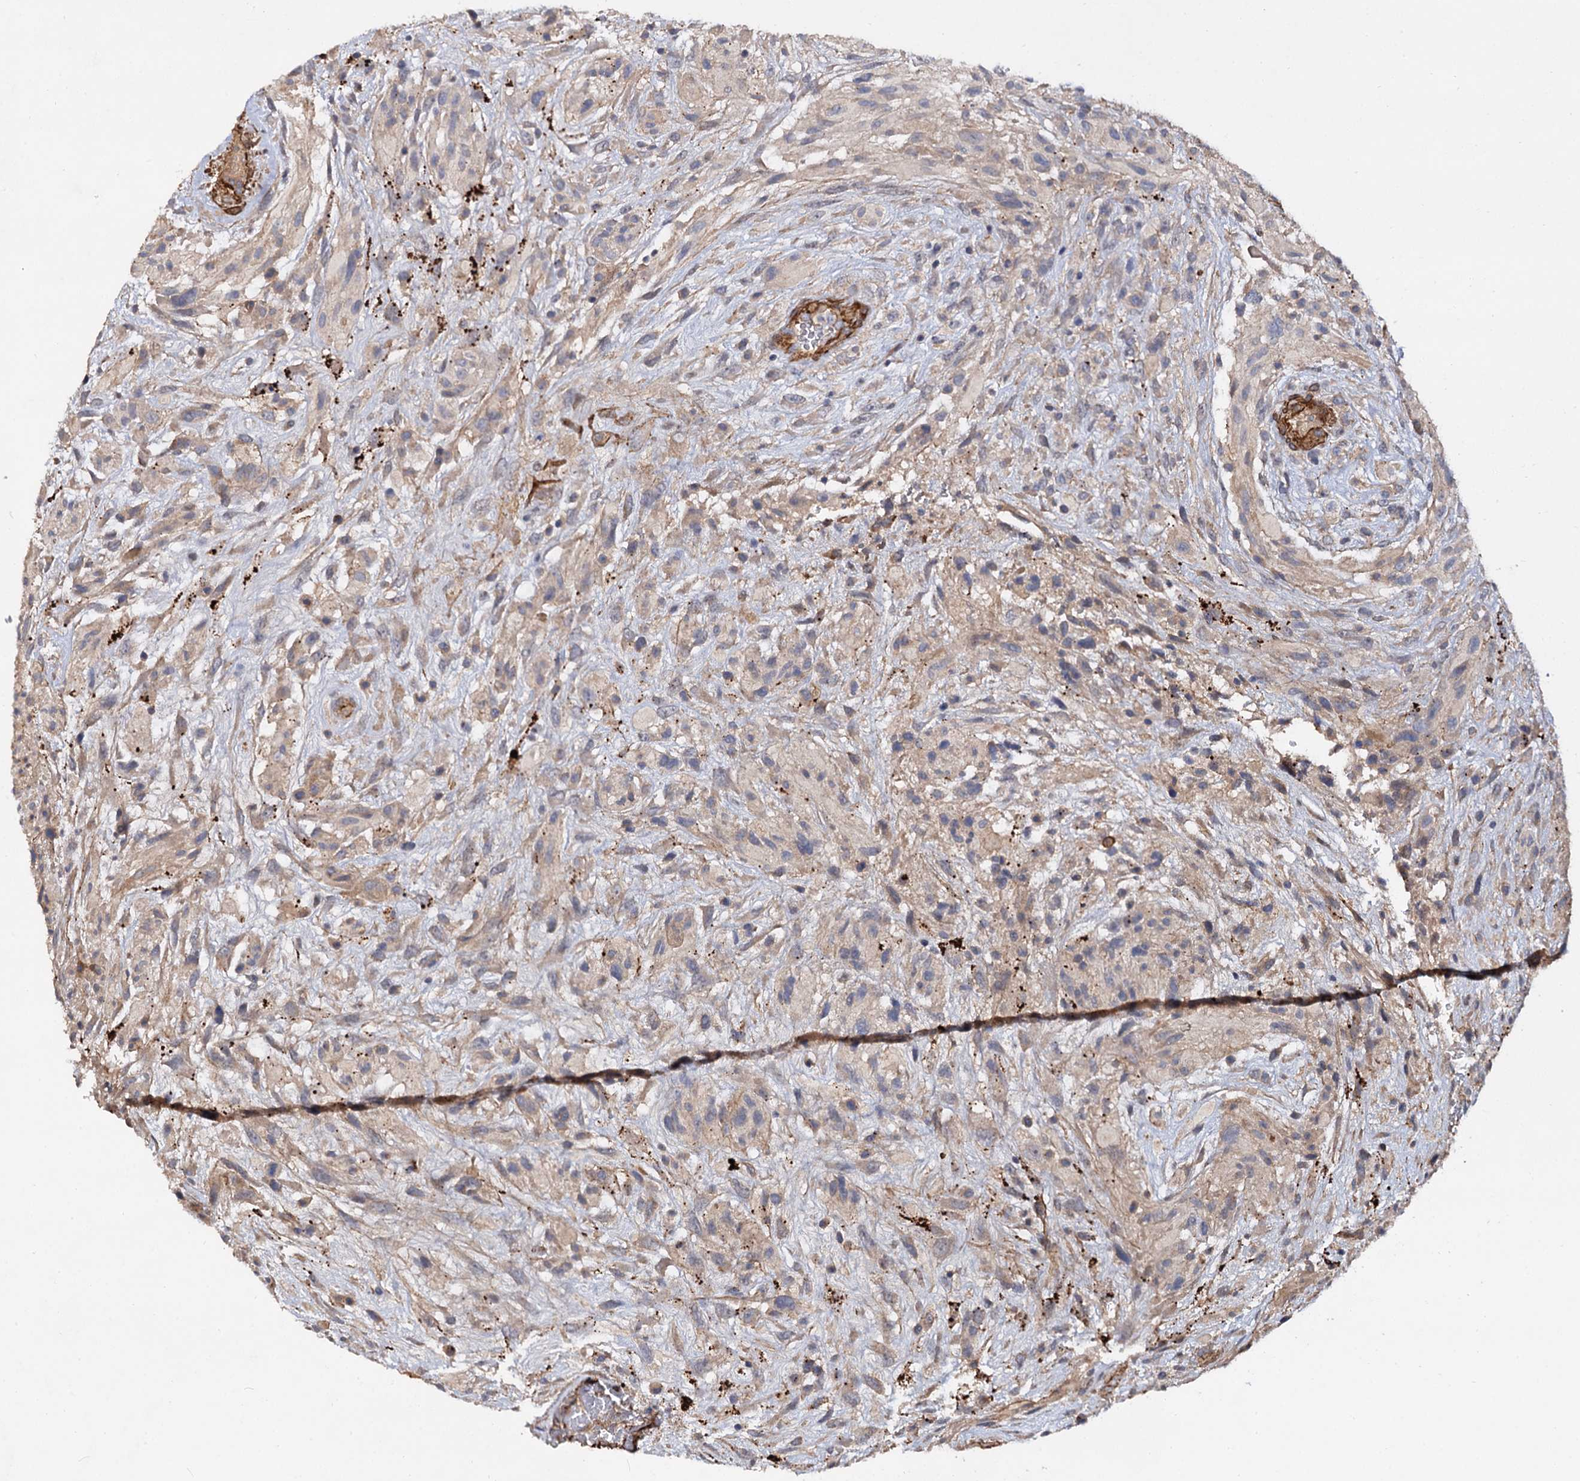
{"staining": {"intensity": "negative", "quantity": "none", "location": "none"}, "tissue": "glioma", "cell_type": "Tumor cells", "image_type": "cancer", "snomed": [{"axis": "morphology", "description": "Glioma, malignant, High grade"}, {"axis": "topography", "description": "Brain"}], "caption": "This is an immunohistochemistry (IHC) photomicrograph of human glioma. There is no expression in tumor cells.", "gene": "ISM2", "patient": {"sex": "male", "age": 61}}